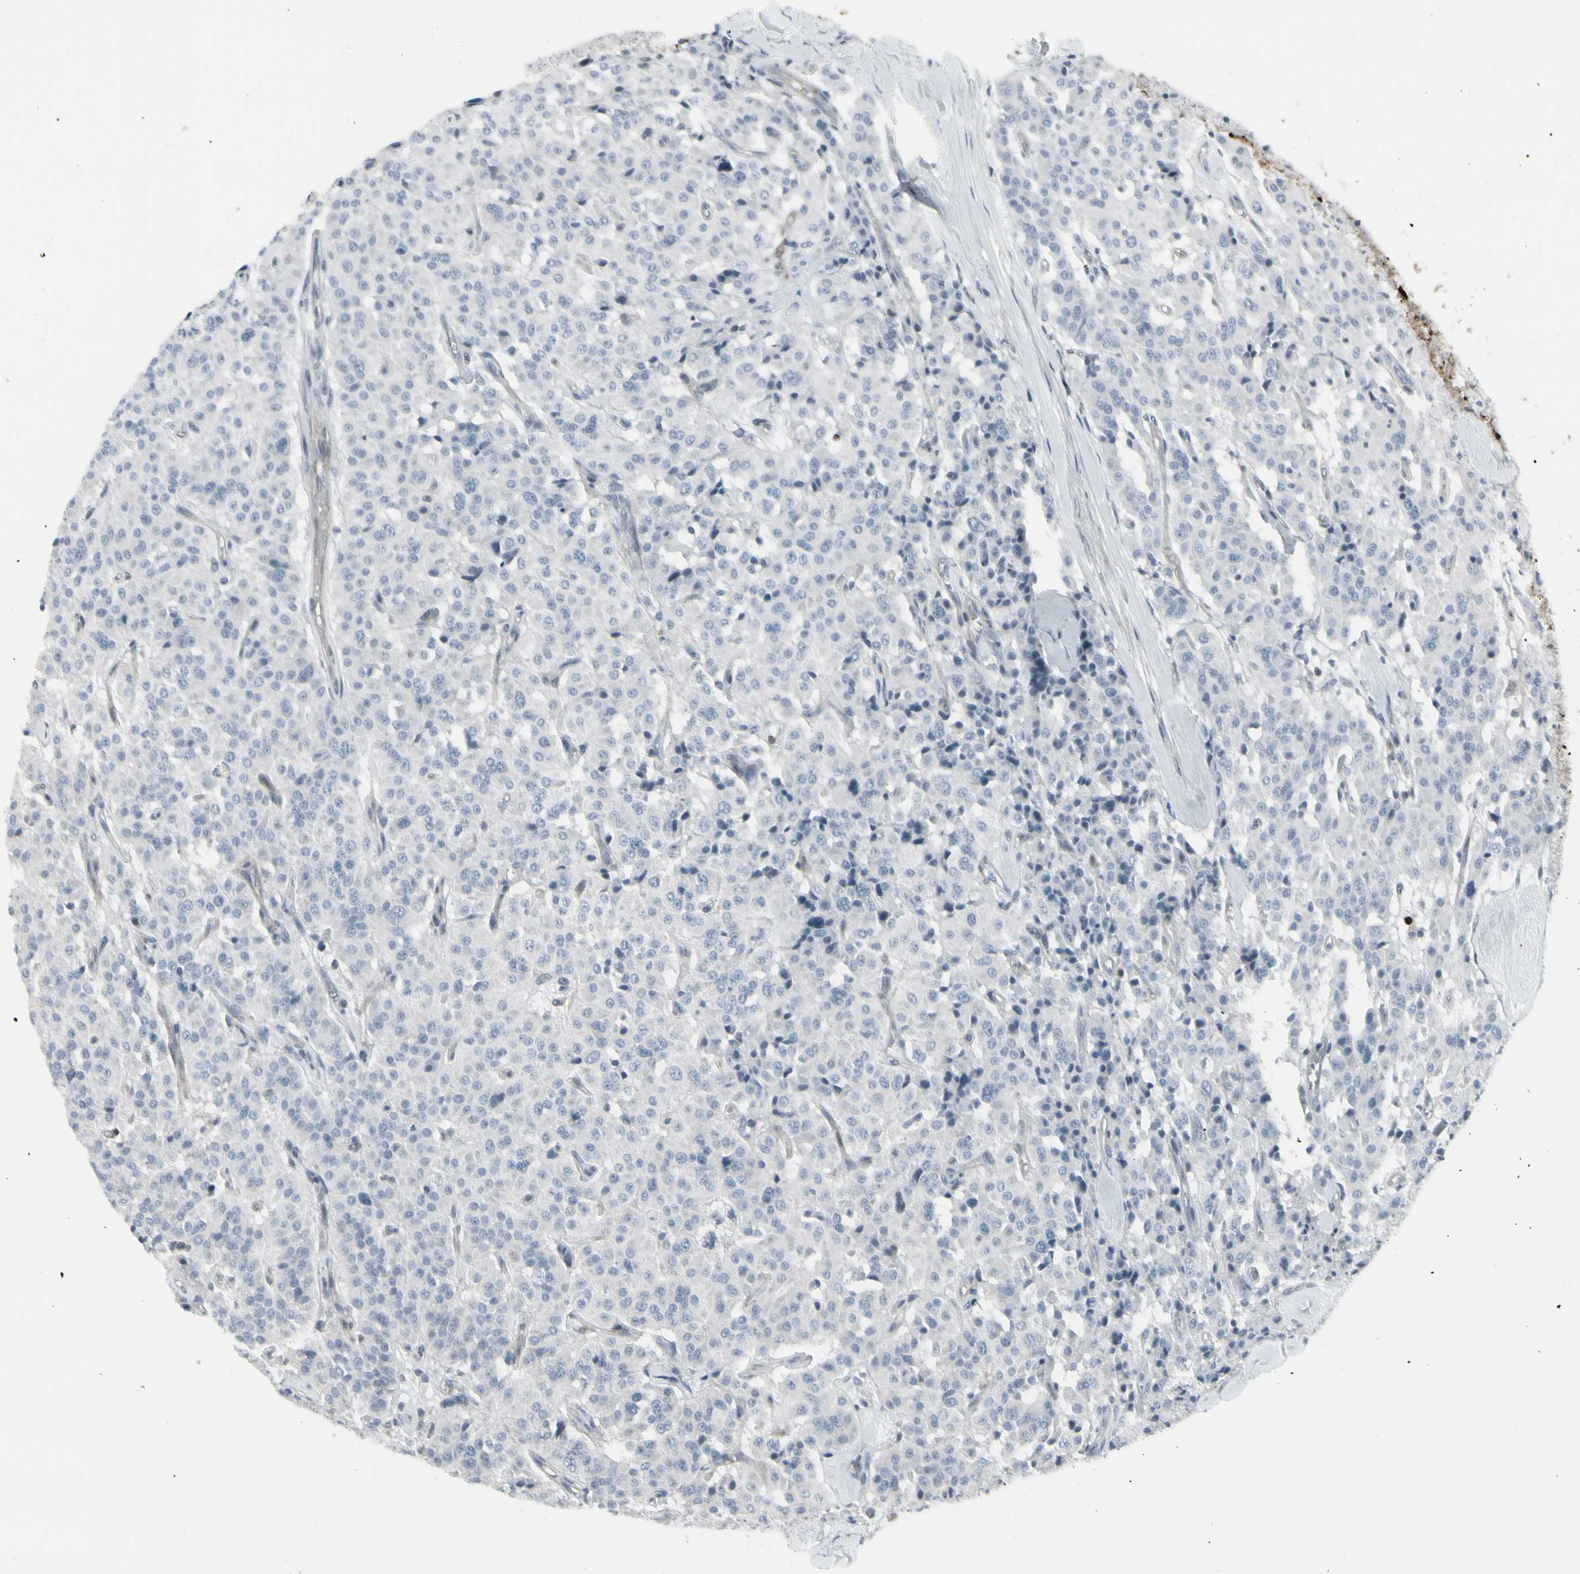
{"staining": {"intensity": "negative", "quantity": "none", "location": "none"}, "tissue": "carcinoid", "cell_type": "Tumor cells", "image_type": "cancer", "snomed": [{"axis": "morphology", "description": "Carcinoid, malignant, NOS"}, {"axis": "topography", "description": "Lung"}], "caption": "Tumor cells show no significant protein staining in carcinoid (malignant).", "gene": "IGFBP6", "patient": {"sex": "male", "age": 30}}